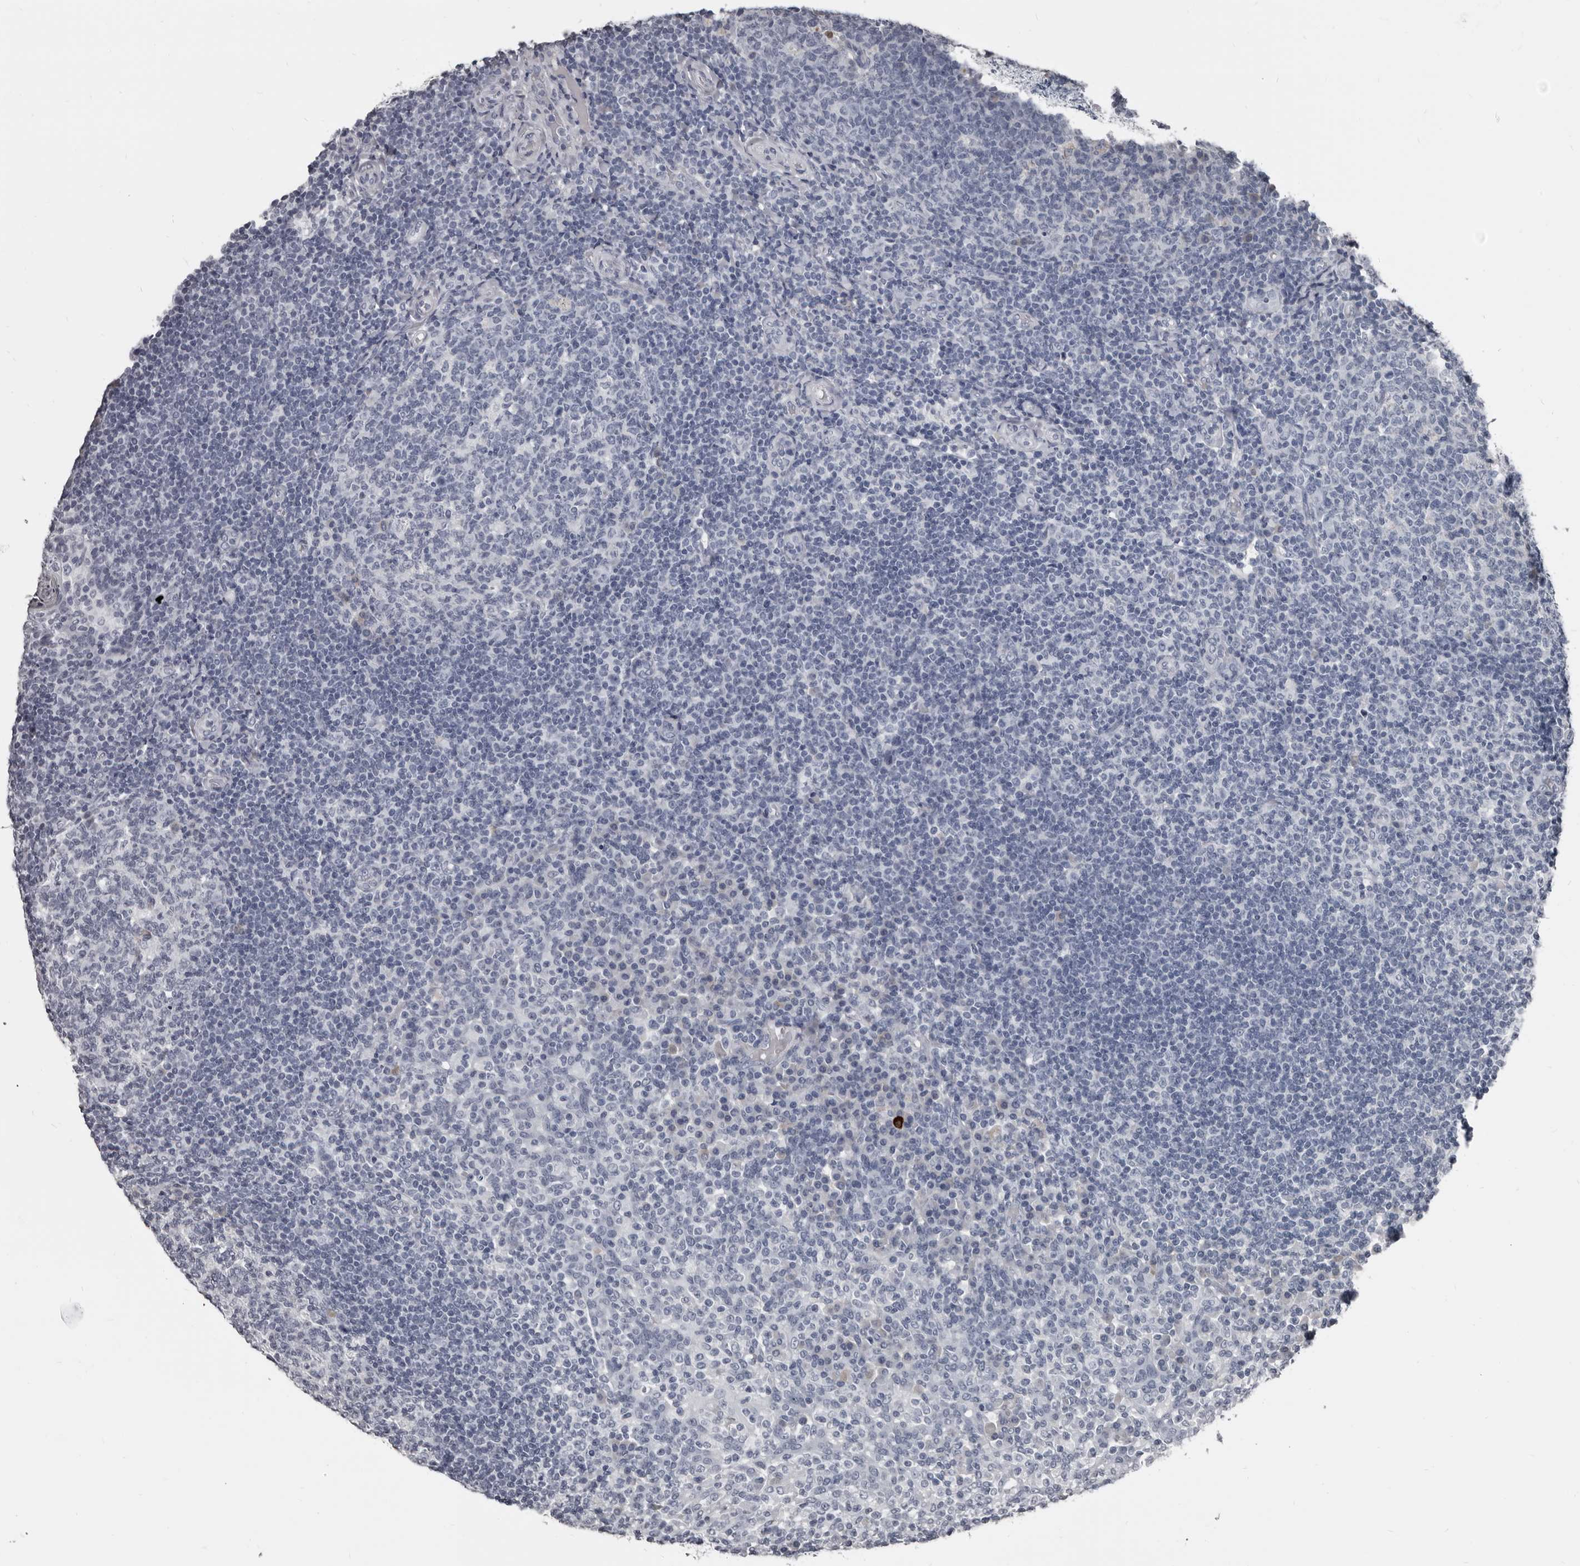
{"staining": {"intensity": "negative", "quantity": "none", "location": "none"}, "tissue": "tonsil", "cell_type": "Germinal center cells", "image_type": "normal", "snomed": [{"axis": "morphology", "description": "Normal tissue, NOS"}, {"axis": "topography", "description": "Tonsil"}], "caption": "Histopathology image shows no protein positivity in germinal center cells of unremarkable tonsil.", "gene": "GREB1", "patient": {"sex": "female", "age": 19}}